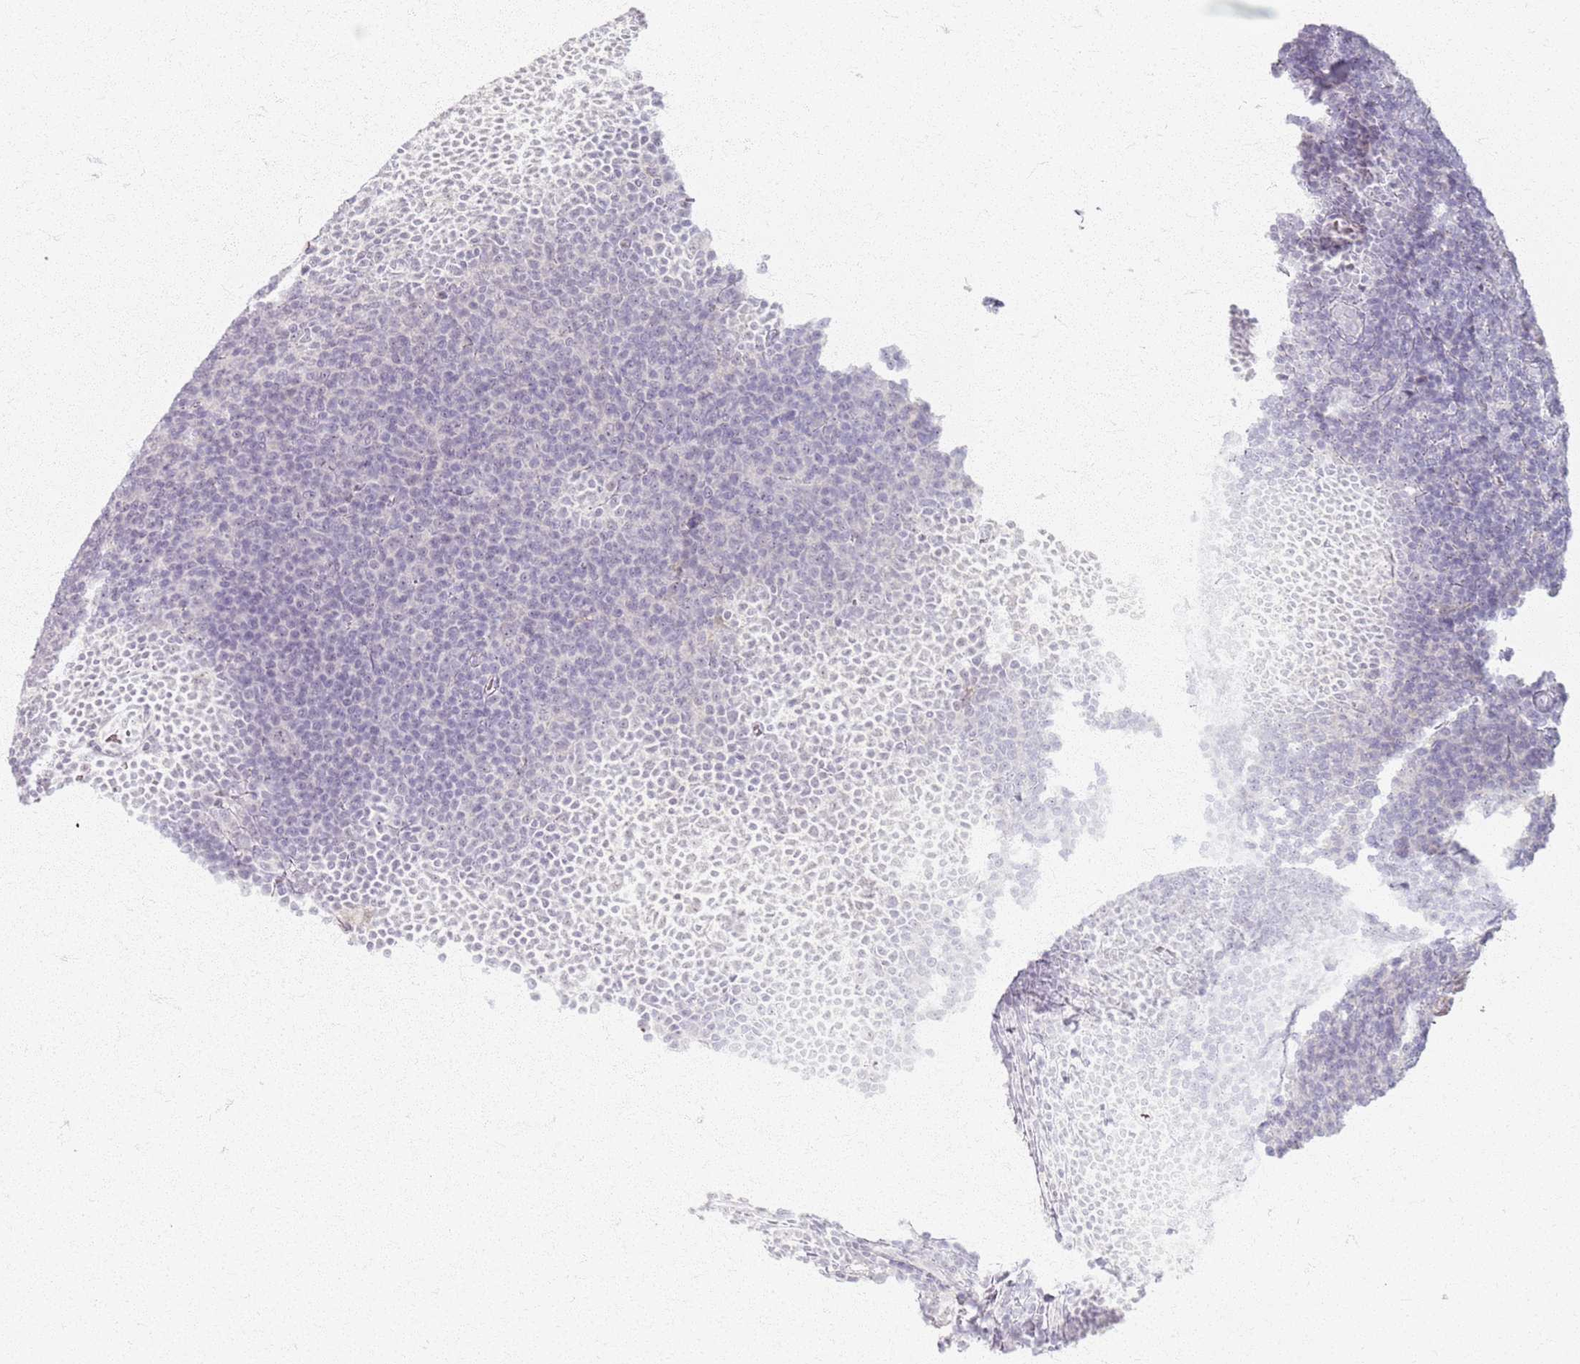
{"staining": {"intensity": "negative", "quantity": "none", "location": "none"}, "tissue": "lymphoma", "cell_type": "Tumor cells", "image_type": "cancer", "snomed": [{"axis": "morphology", "description": "Malignant lymphoma, non-Hodgkin's type, Low grade"}, {"axis": "topography", "description": "Lymph node"}], "caption": "This is an IHC photomicrograph of human lymphoma. There is no staining in tumor cells.", "gene": "CRIPT", "patient": {"sex": "male", "age": 66}}